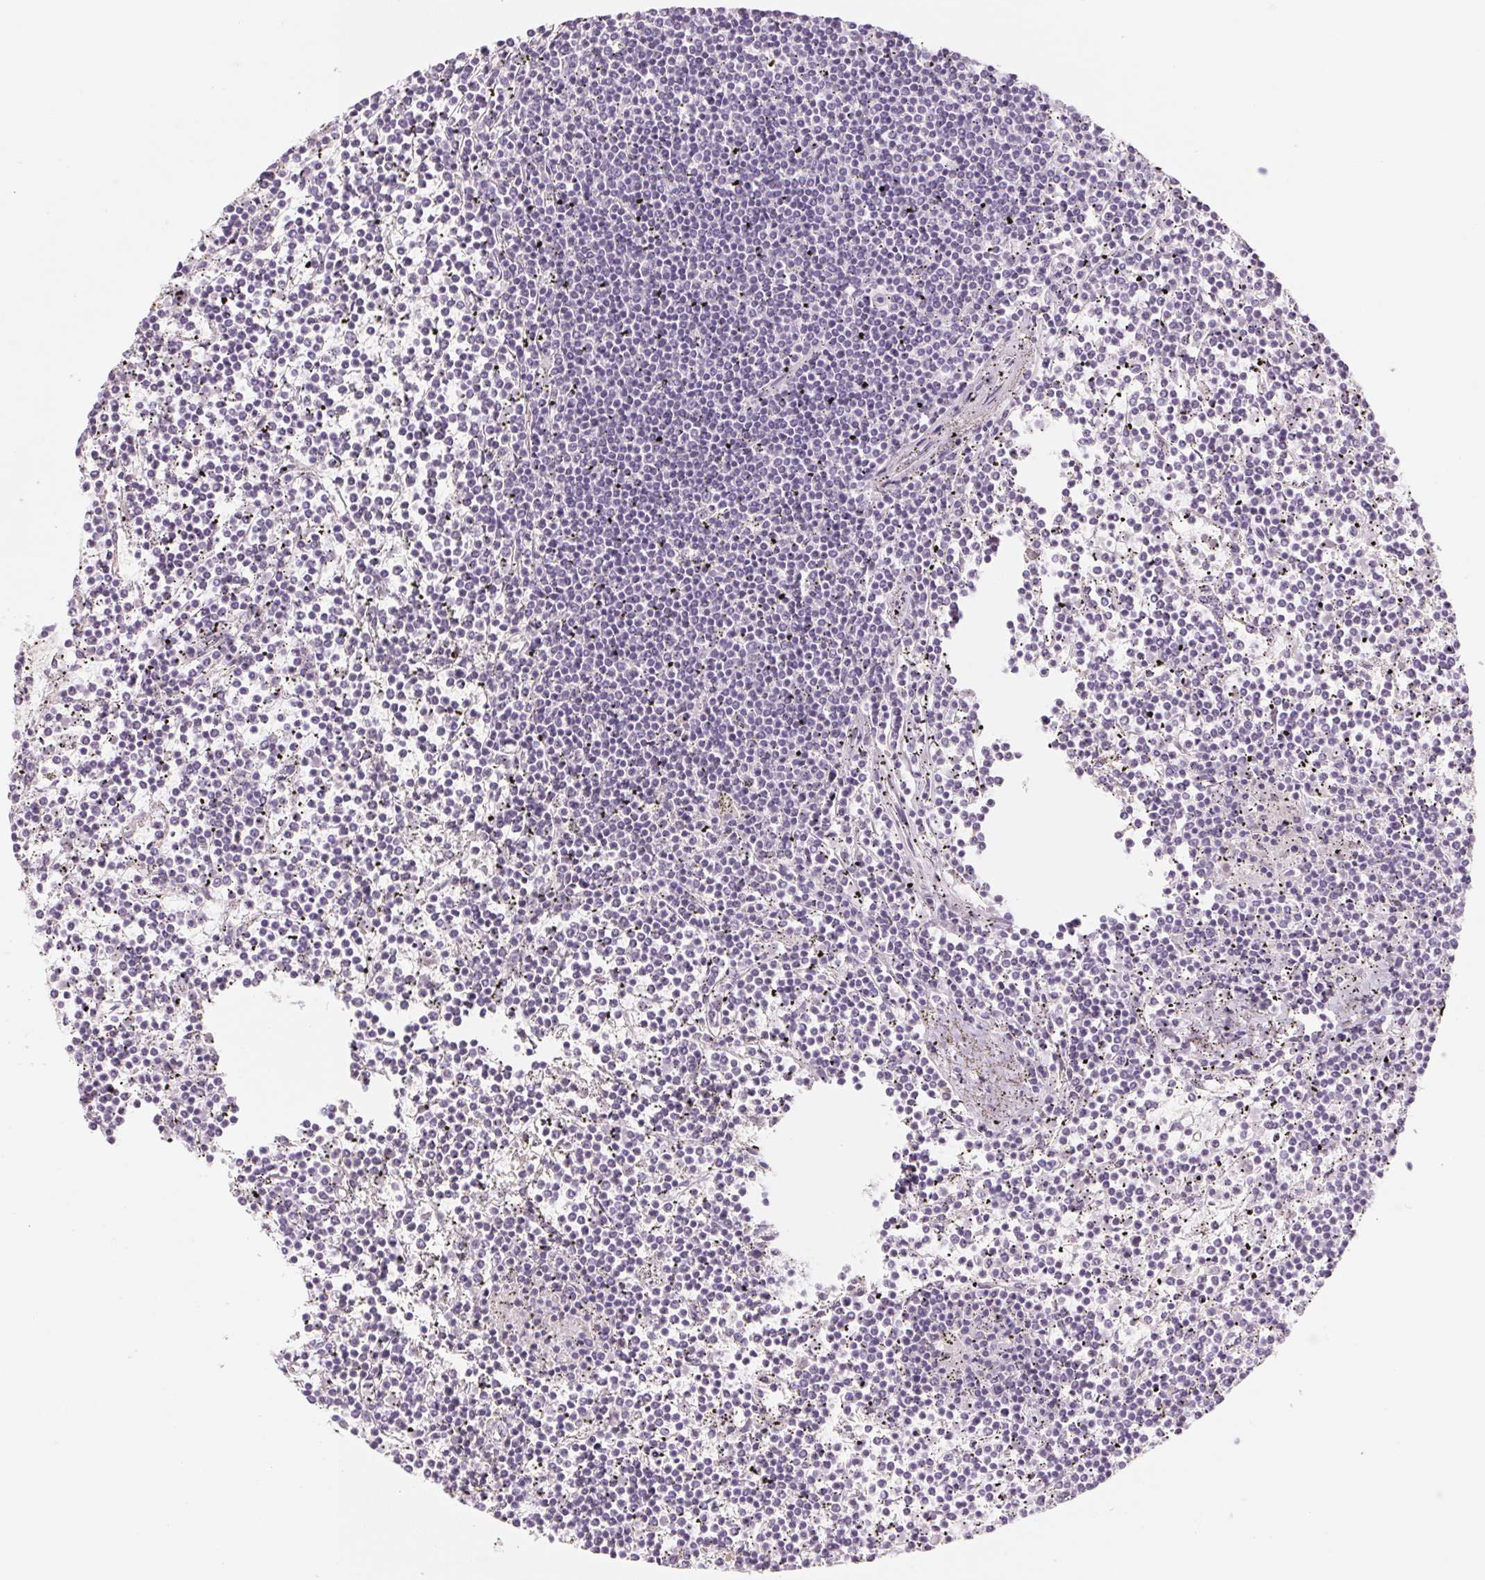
{"staining": {"intensity": "negative", "quantity": "none", "location": "none"}, "tissue": "lymphoma", "cell_type": "Tumor cells", "image_type": "cancer", "snomed": [{"axis": "morphology", "description": "Malignant lymphoma, non-Hodgkin's type, Low grade"}, {"axis": "topography", "description": "Spleen"}], "caption": "This is an immunohistochemistry micrograph of lymphoma. There is no staining in tumor cells.", "gene": "POU1F1", "patient": {"sex": "female", "age": 19}}